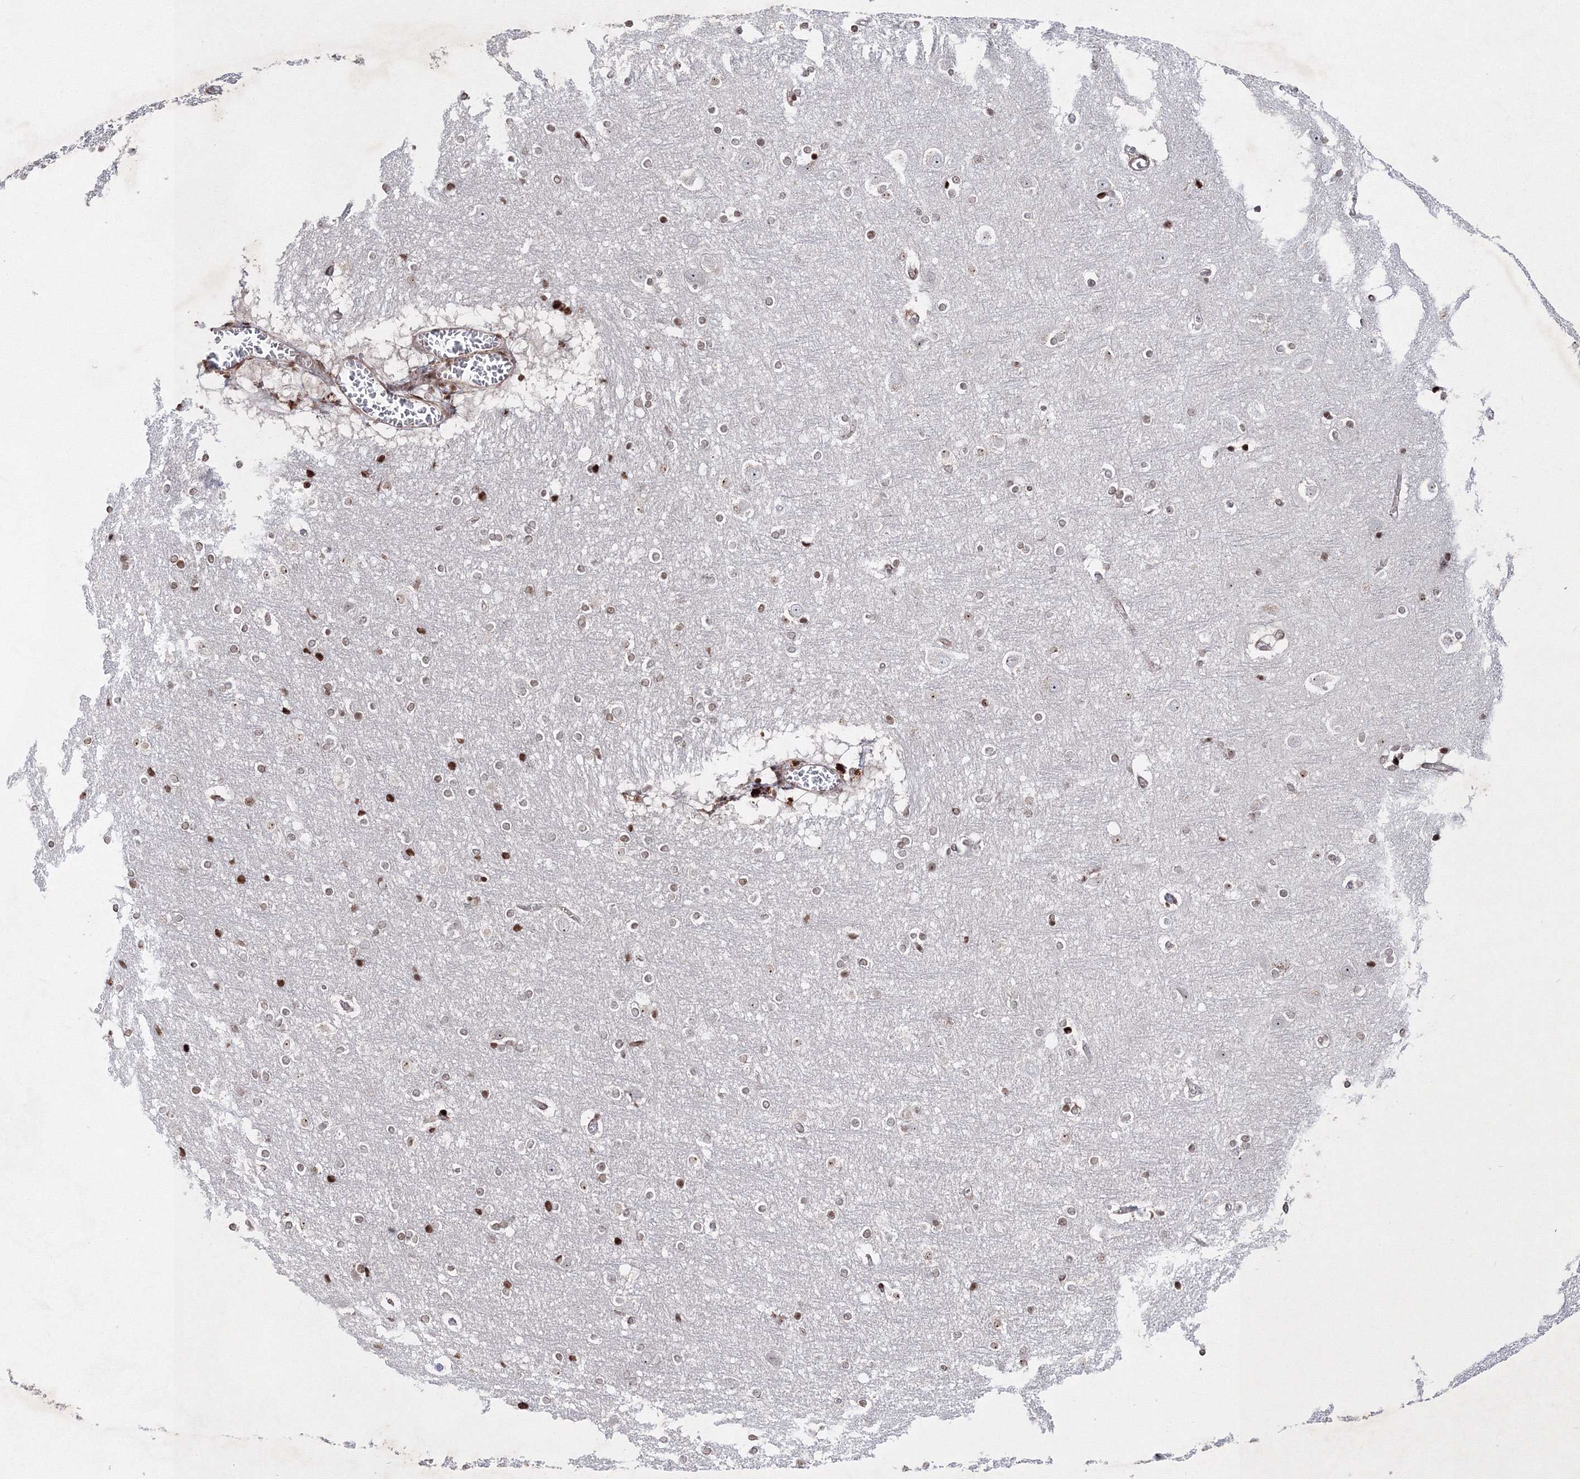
{"staining": {"intensity": "moderate", "quantity": ">75%", "location": "nuclear"}, "tissue": "cerebral cortex", "cell_type": "Endothelial cells", "image_type": "normal", "snomed": [{"axis": "morphology", "description": "Normal tissue, NOS"}, {"axis": "topography", "description": "Cerebral cortex"}], "caption": "This photomicrograph exhibits immunohistochemistry staining of benign cerebral cortex, with medium moderate nuclear staining in approximately >75% of endothelial cells.", "gene": "SMIM29", "patient": {"sex": "male", "age": 54}}